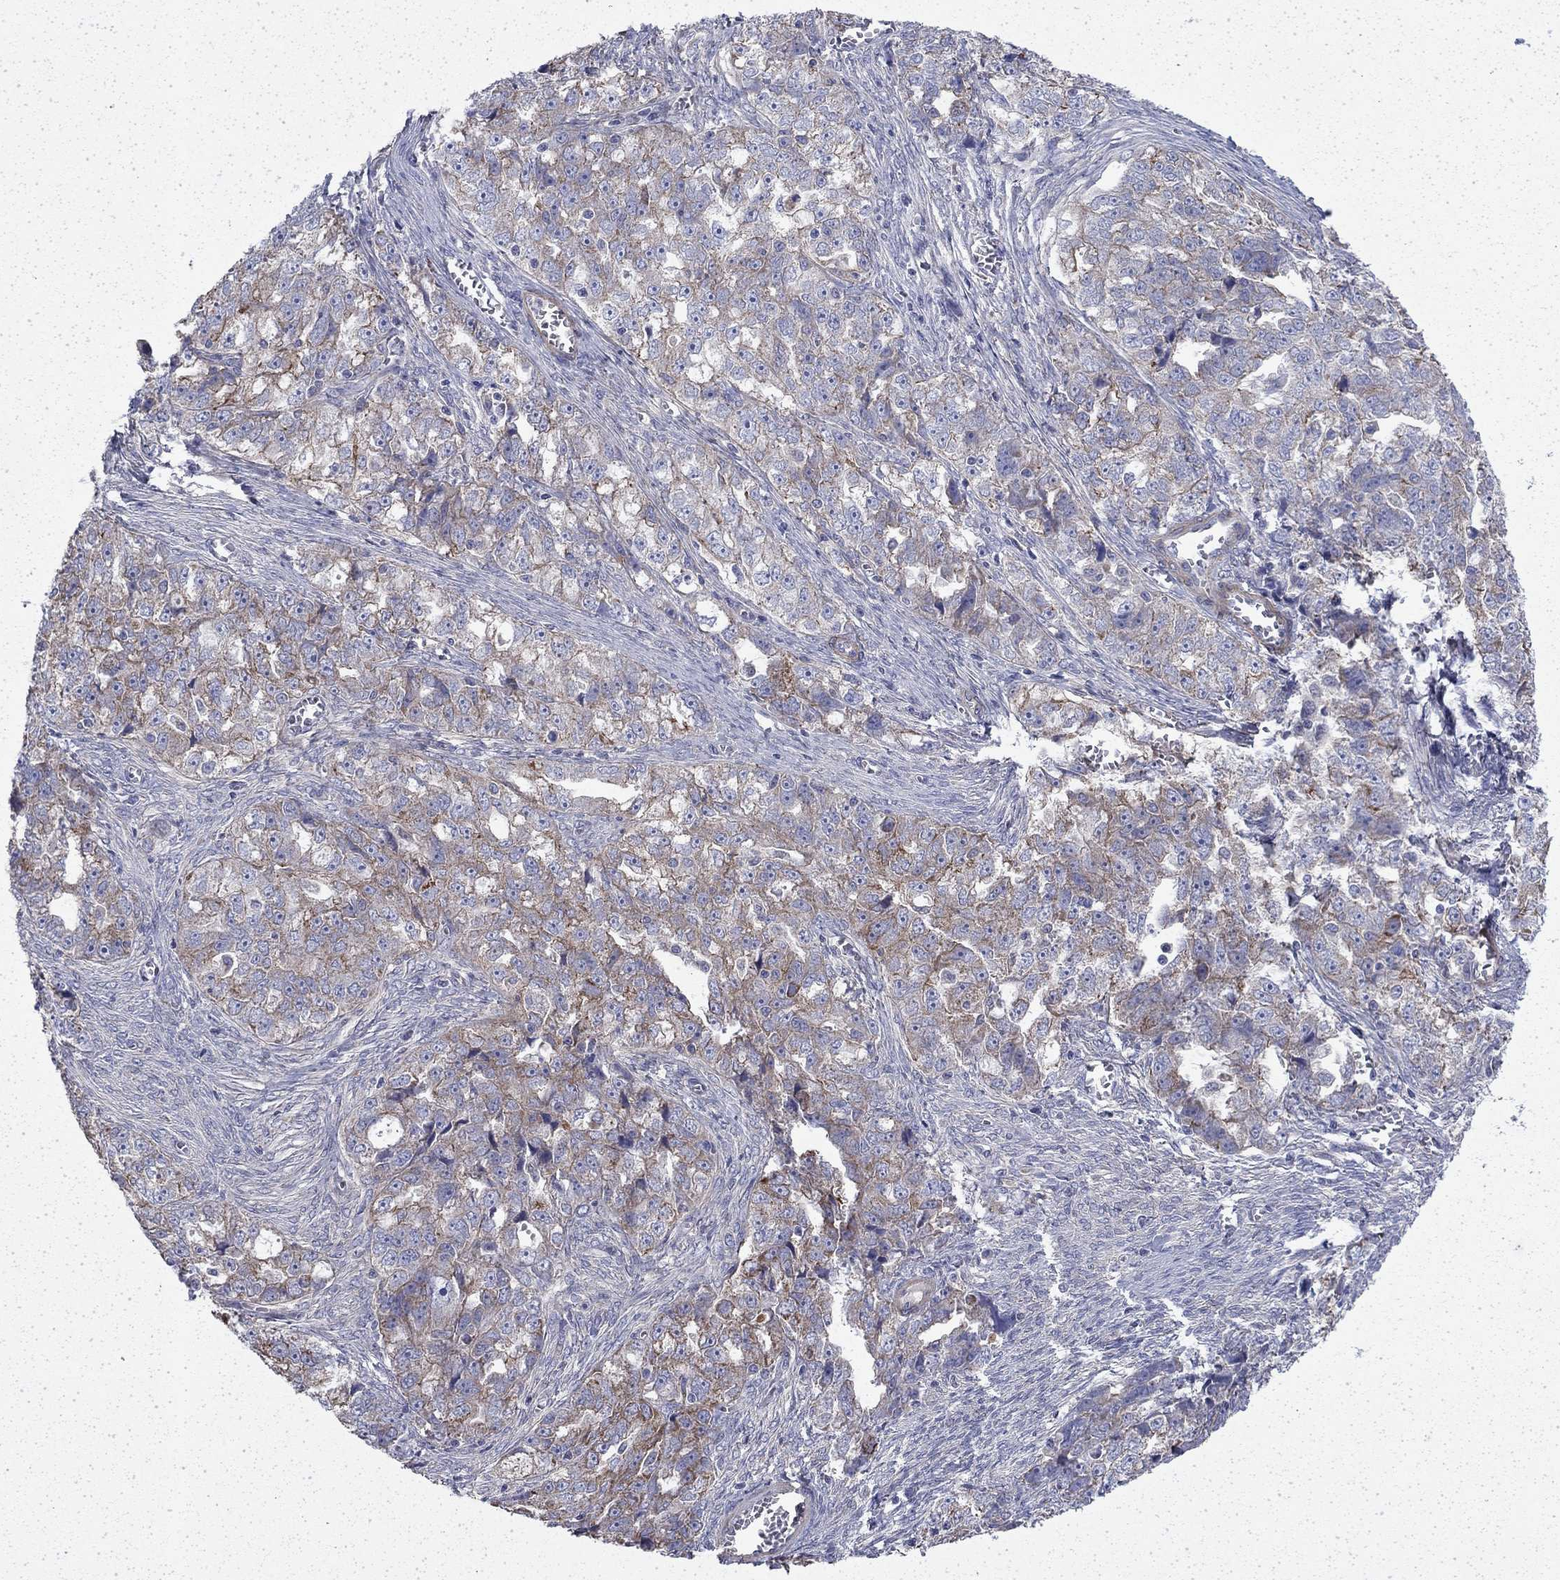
{"staining": {"intensity": "moderate", "quantity": "25%-75%", "location": "cytoplasmic/membranous"}, "tissue": "ovarian cancer", "cell_type": "Tumor cells", "image_type": "cancer", "snomed": [{"axis": "morphology", "description": "Cystadenocarcinoma, serous, NOS"}, {"axis": "topography", "description": "Ovary"}], "caption": "Protein staining displays moderate cytoplasmic/membranous expression in about 25%-75% of tumor cells in serous cystadenocarcinoma (ovarian). Using DAB (brown) and hematoxylin (blue) stains, captured at high magnification using brightfield microscopy.", "gene": "DTNA", "patient": {"sex": "female", "age": 51}}